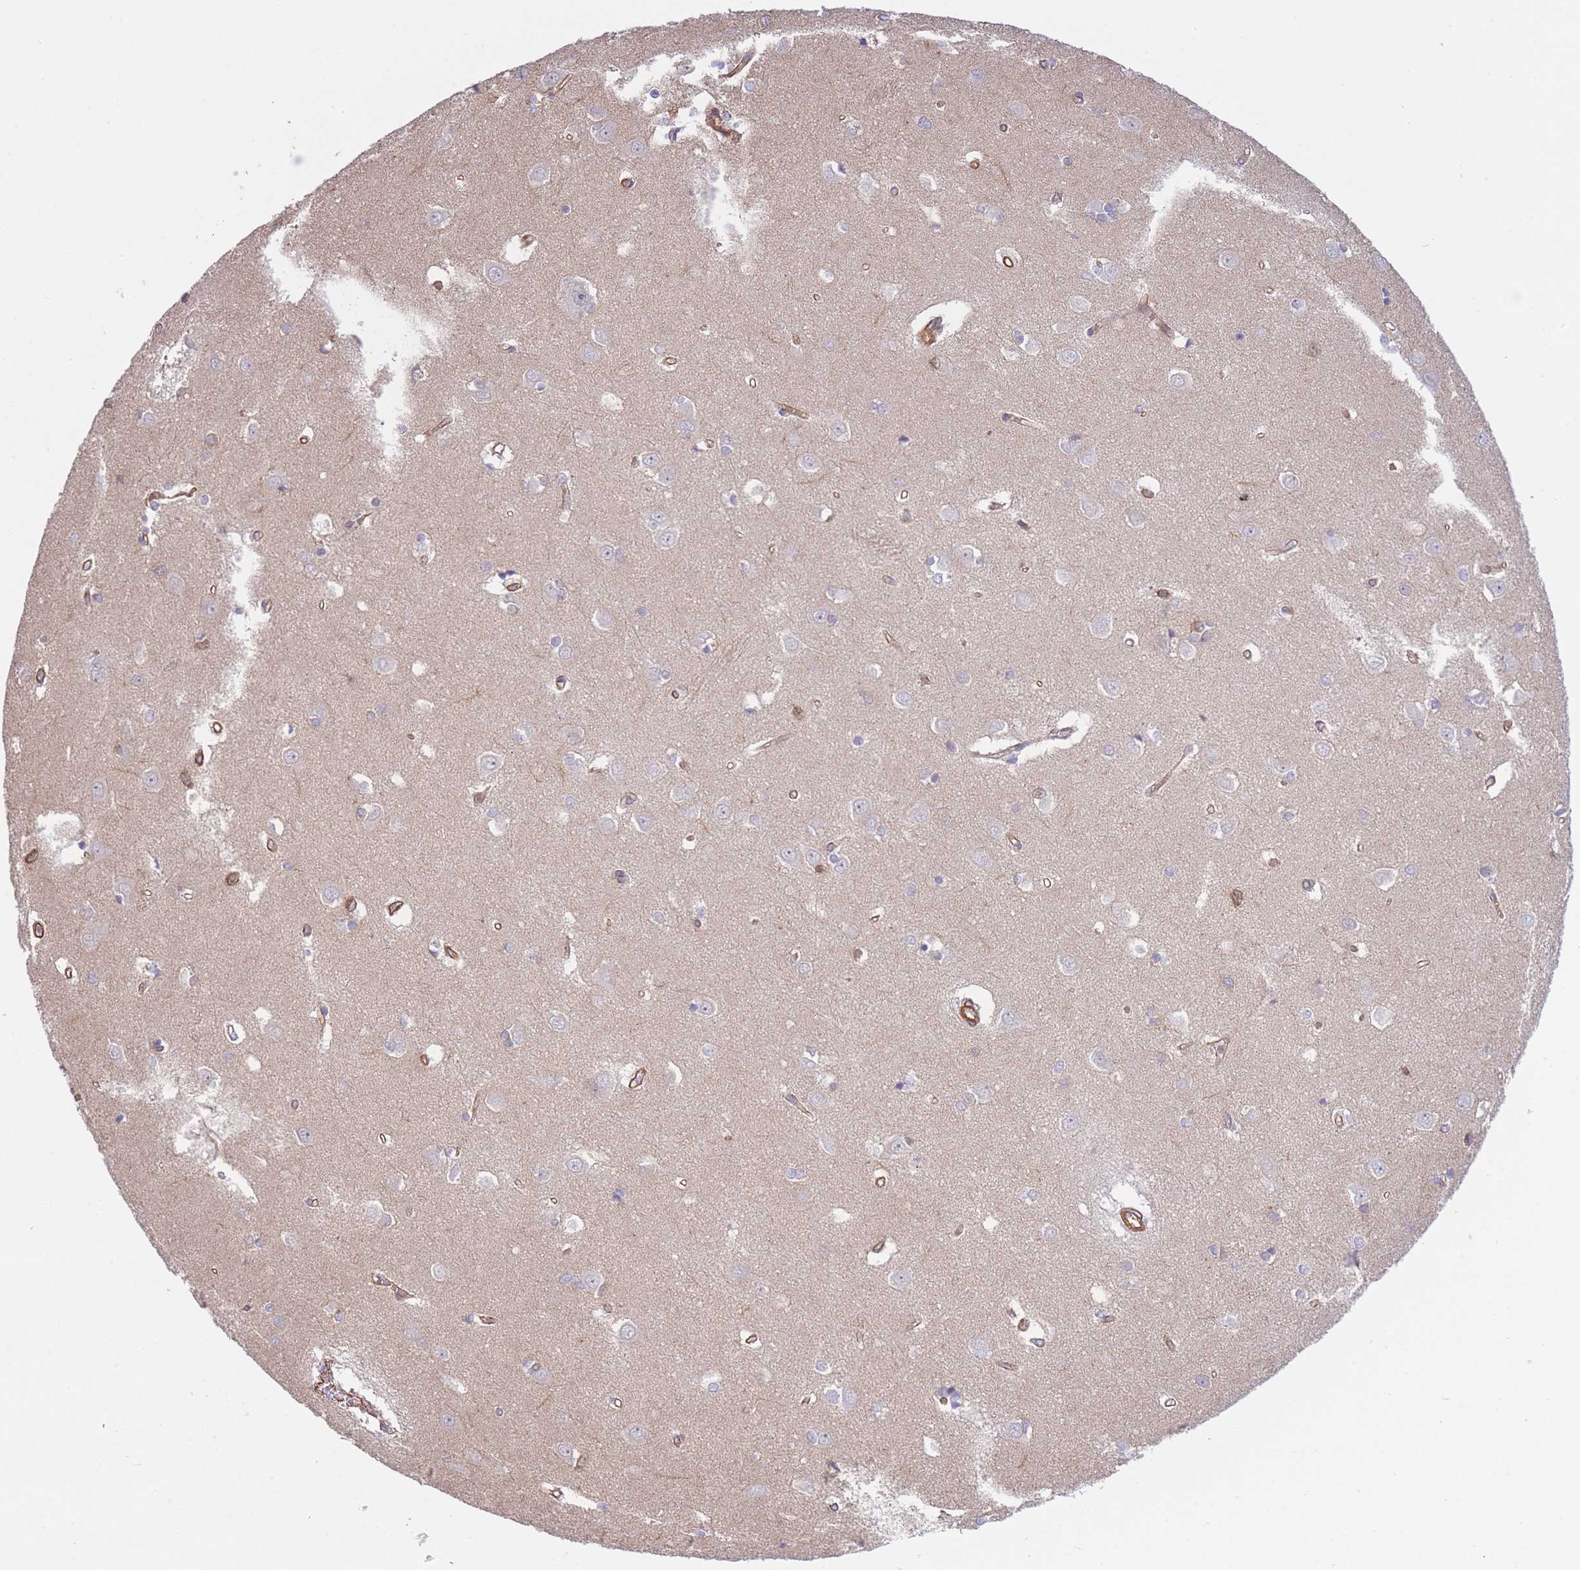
{"staining": {"intensity": "negative", "quantity": "none", "location": "none"}, "tissue": "caudate", "cell_type": "Glial cells", "image_type": "normal", "snomed": [{"axis": "morphology", "description": "Normal tissue, NOS"}, {"axis": "topography", "description": "Lateral ventricle wall"}], "caption": "Glial cells are negative for brown protein staining in benign caudate. (IHC, brightfield microscopy, high magnification).", "gene": "CDC25B", "patient": {"sex": "male", "age": 37}}